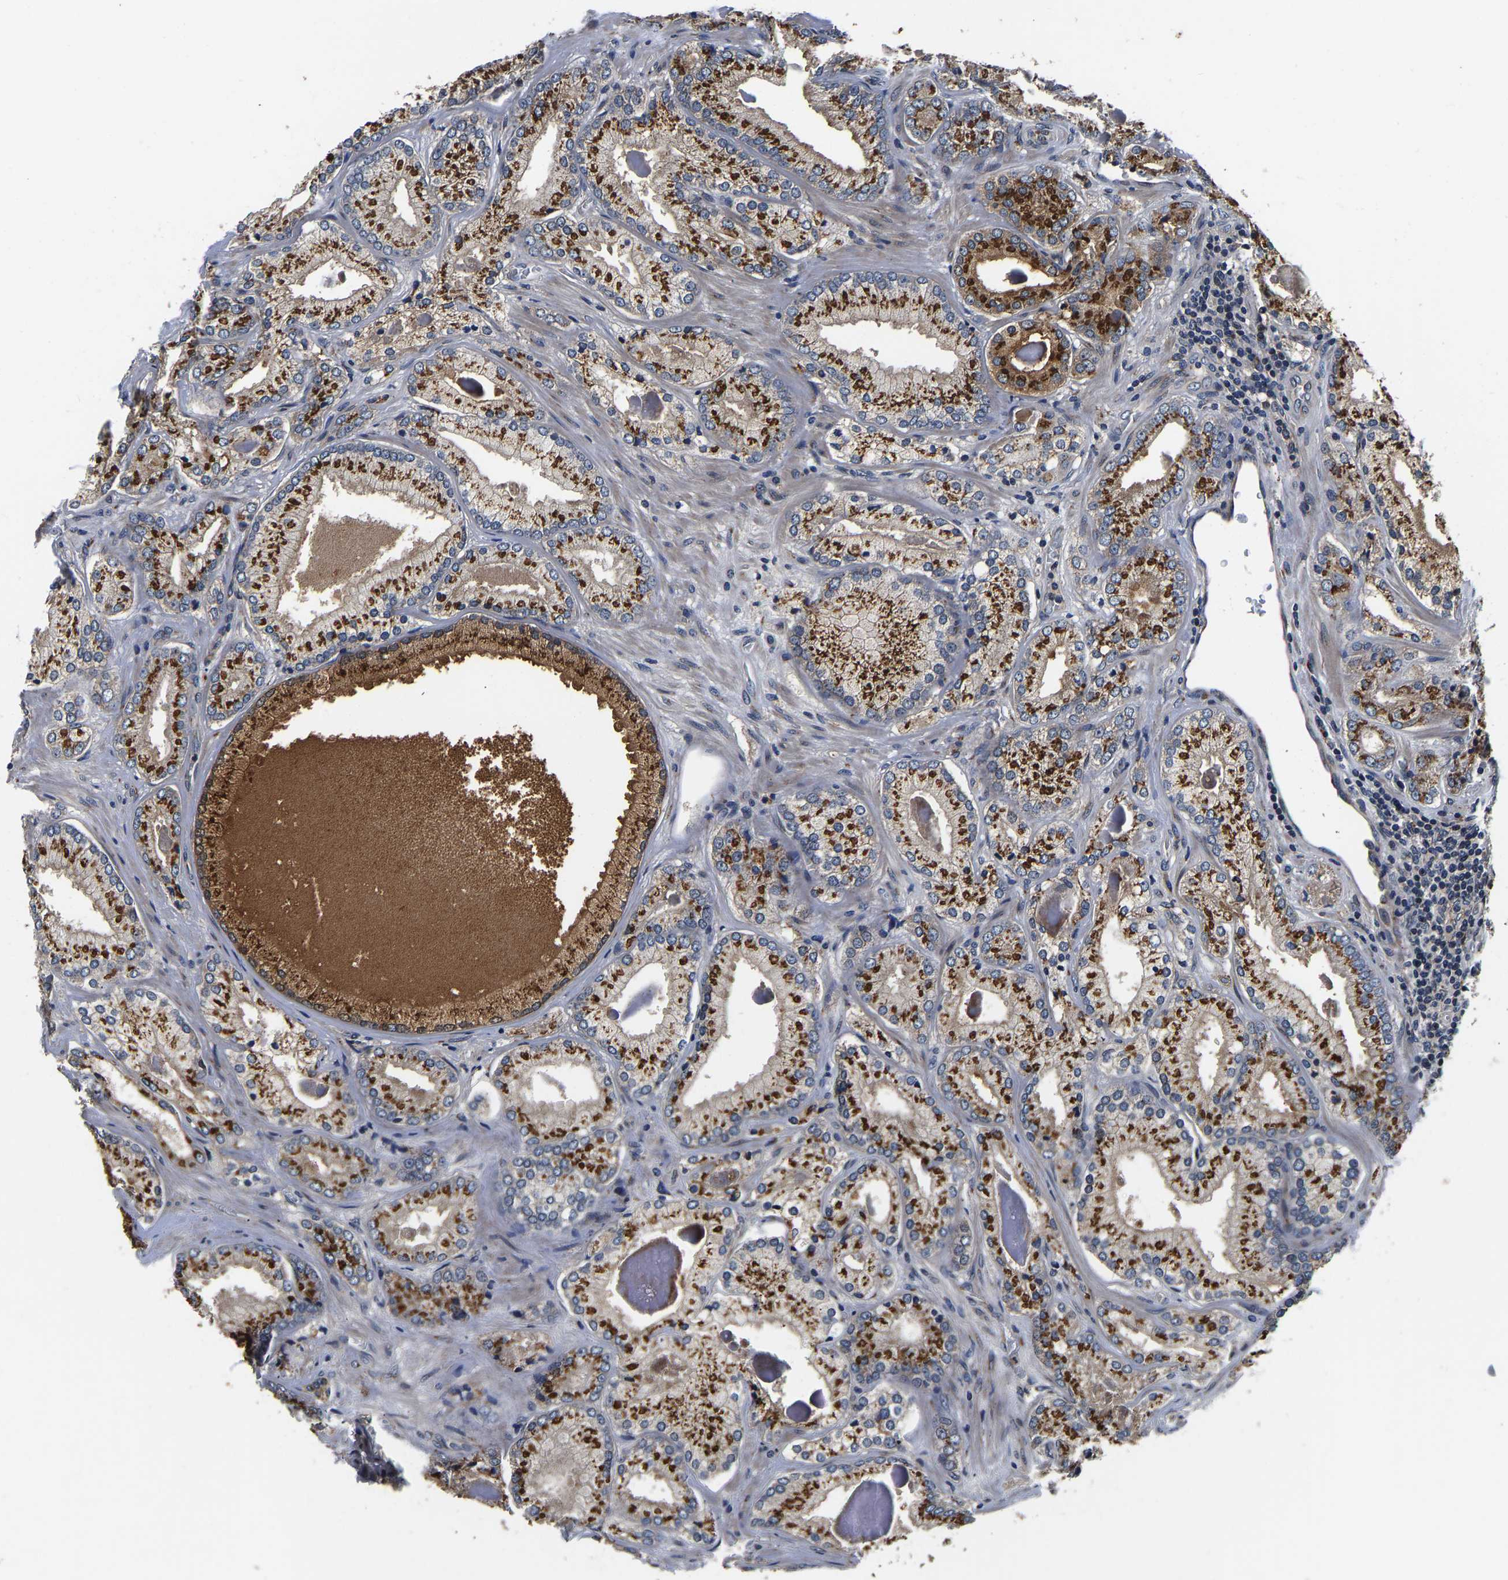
{"staining": {"intensity": "strong", "quantity": ">75%", "location": "cytoplasmic/membranous"}, "tissue": "prostate cancer", "cell_type": "Tumor cells", "image_type": "cancer", "snomed": [{"axis": "morphology", "description": "Adenocarcinoma, Low grade"}, {"axis": "topography", "description": "Prostate"}], "caption": "Immunohistochemistry (IHC) micrograph of neoplastic tissue: human prostate cancer (low-grade adenocarcinoma) stained using immunohistochemistry (IHC) exhibits high levels of strong protein expression localized specifically in the cytoplasmic/membranous of tumor cells, appearing as a cytoplasmic/membranous brown color.", "gene": "RABAC1", "patient": {"sex": "male", "age": 65}}